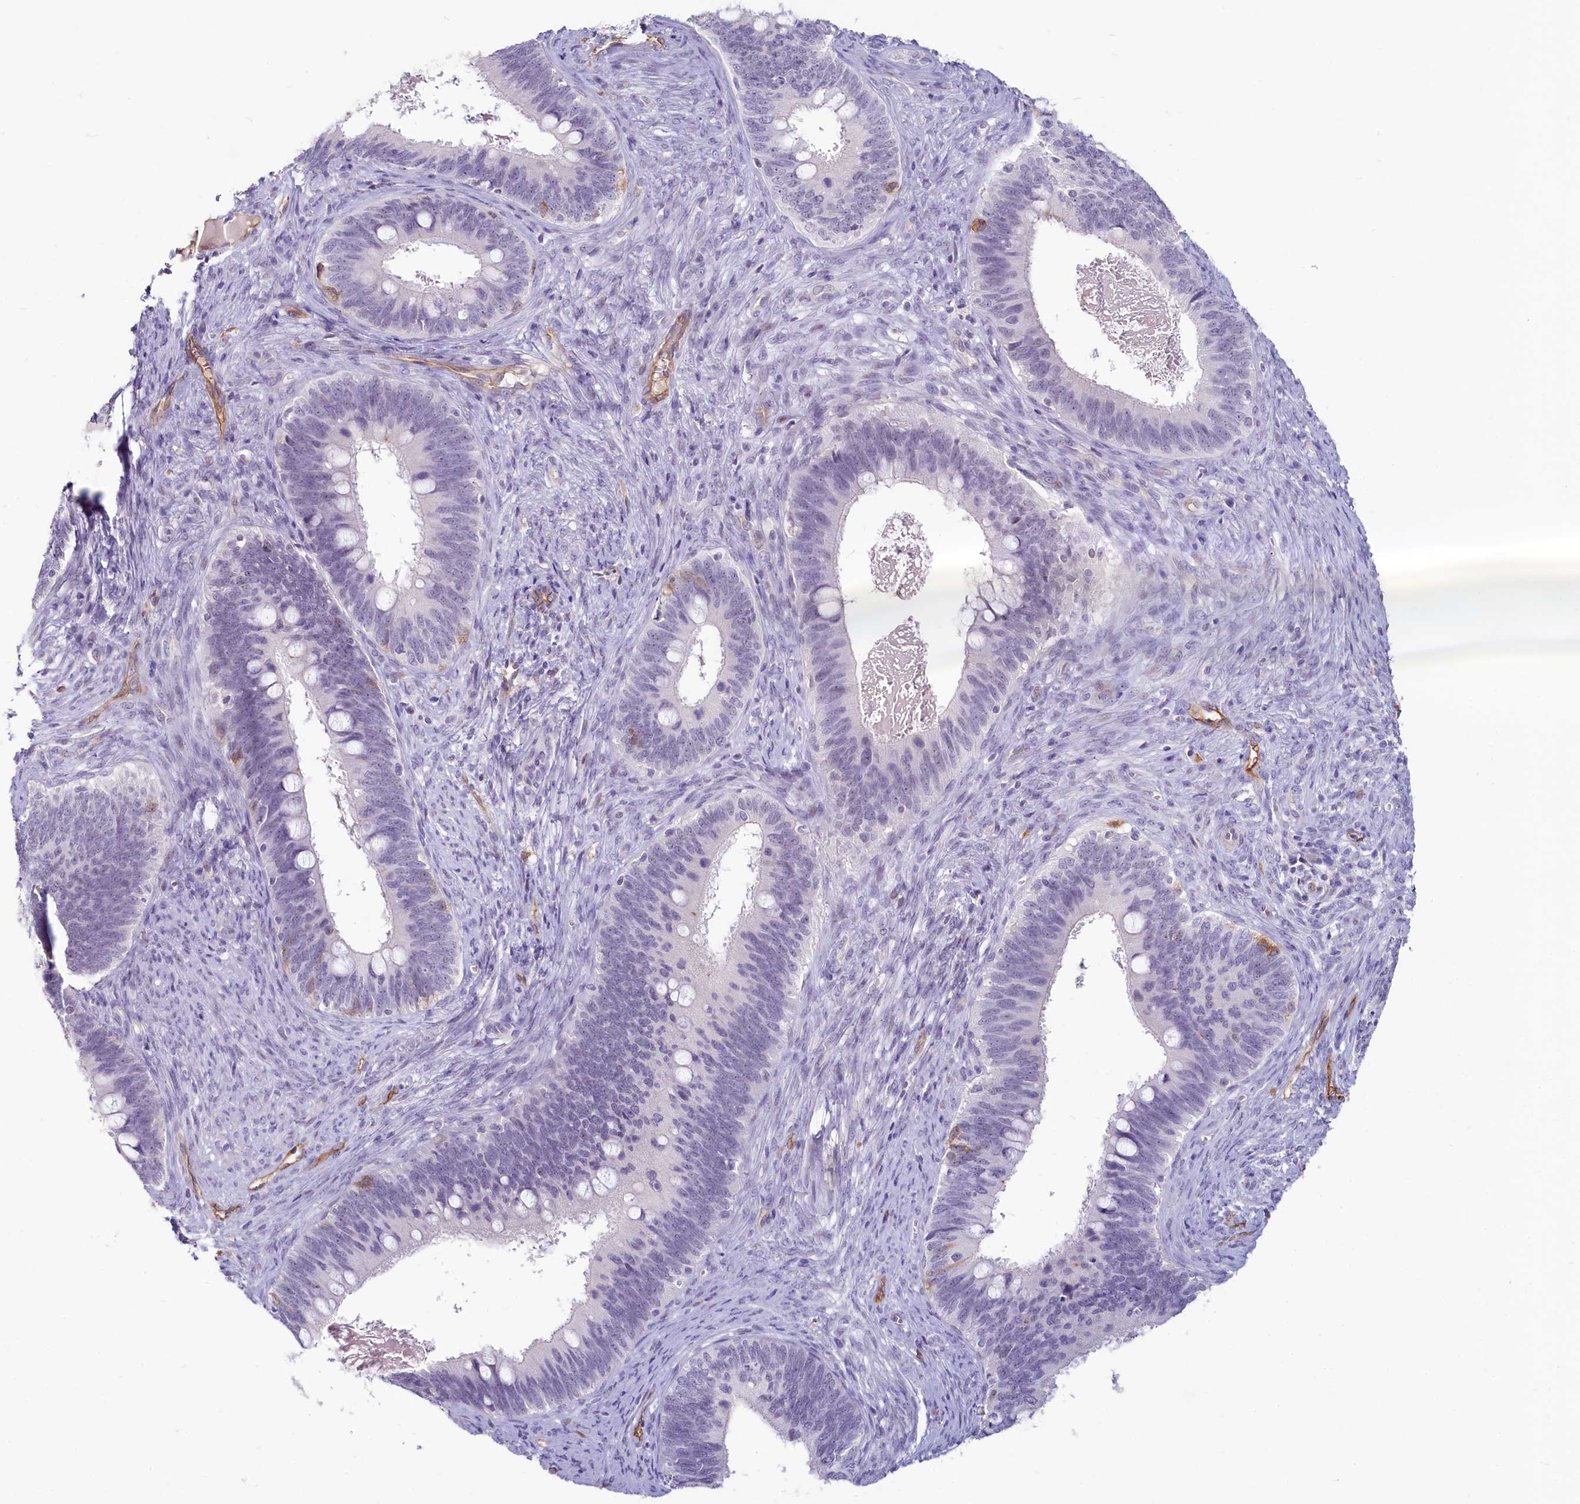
{"staining": {"intensity": "negative", "quantity": "none", "location": "none"}, "tissue": "cervical cancer", "cell_type": "Tumor cells", "image_type": "cancer", "snomed": [{"axis": "morphology", "description": "Adenocarcinoma, NOS"}, {"axis": "topography", "description": "Cervix"}], "caption": "Immunohistochemistry of human cervical adenocarcinoma shows no staining in tumor cells.", "gene": "PROCR", "patient": {"sex": "female", "age": 42}}